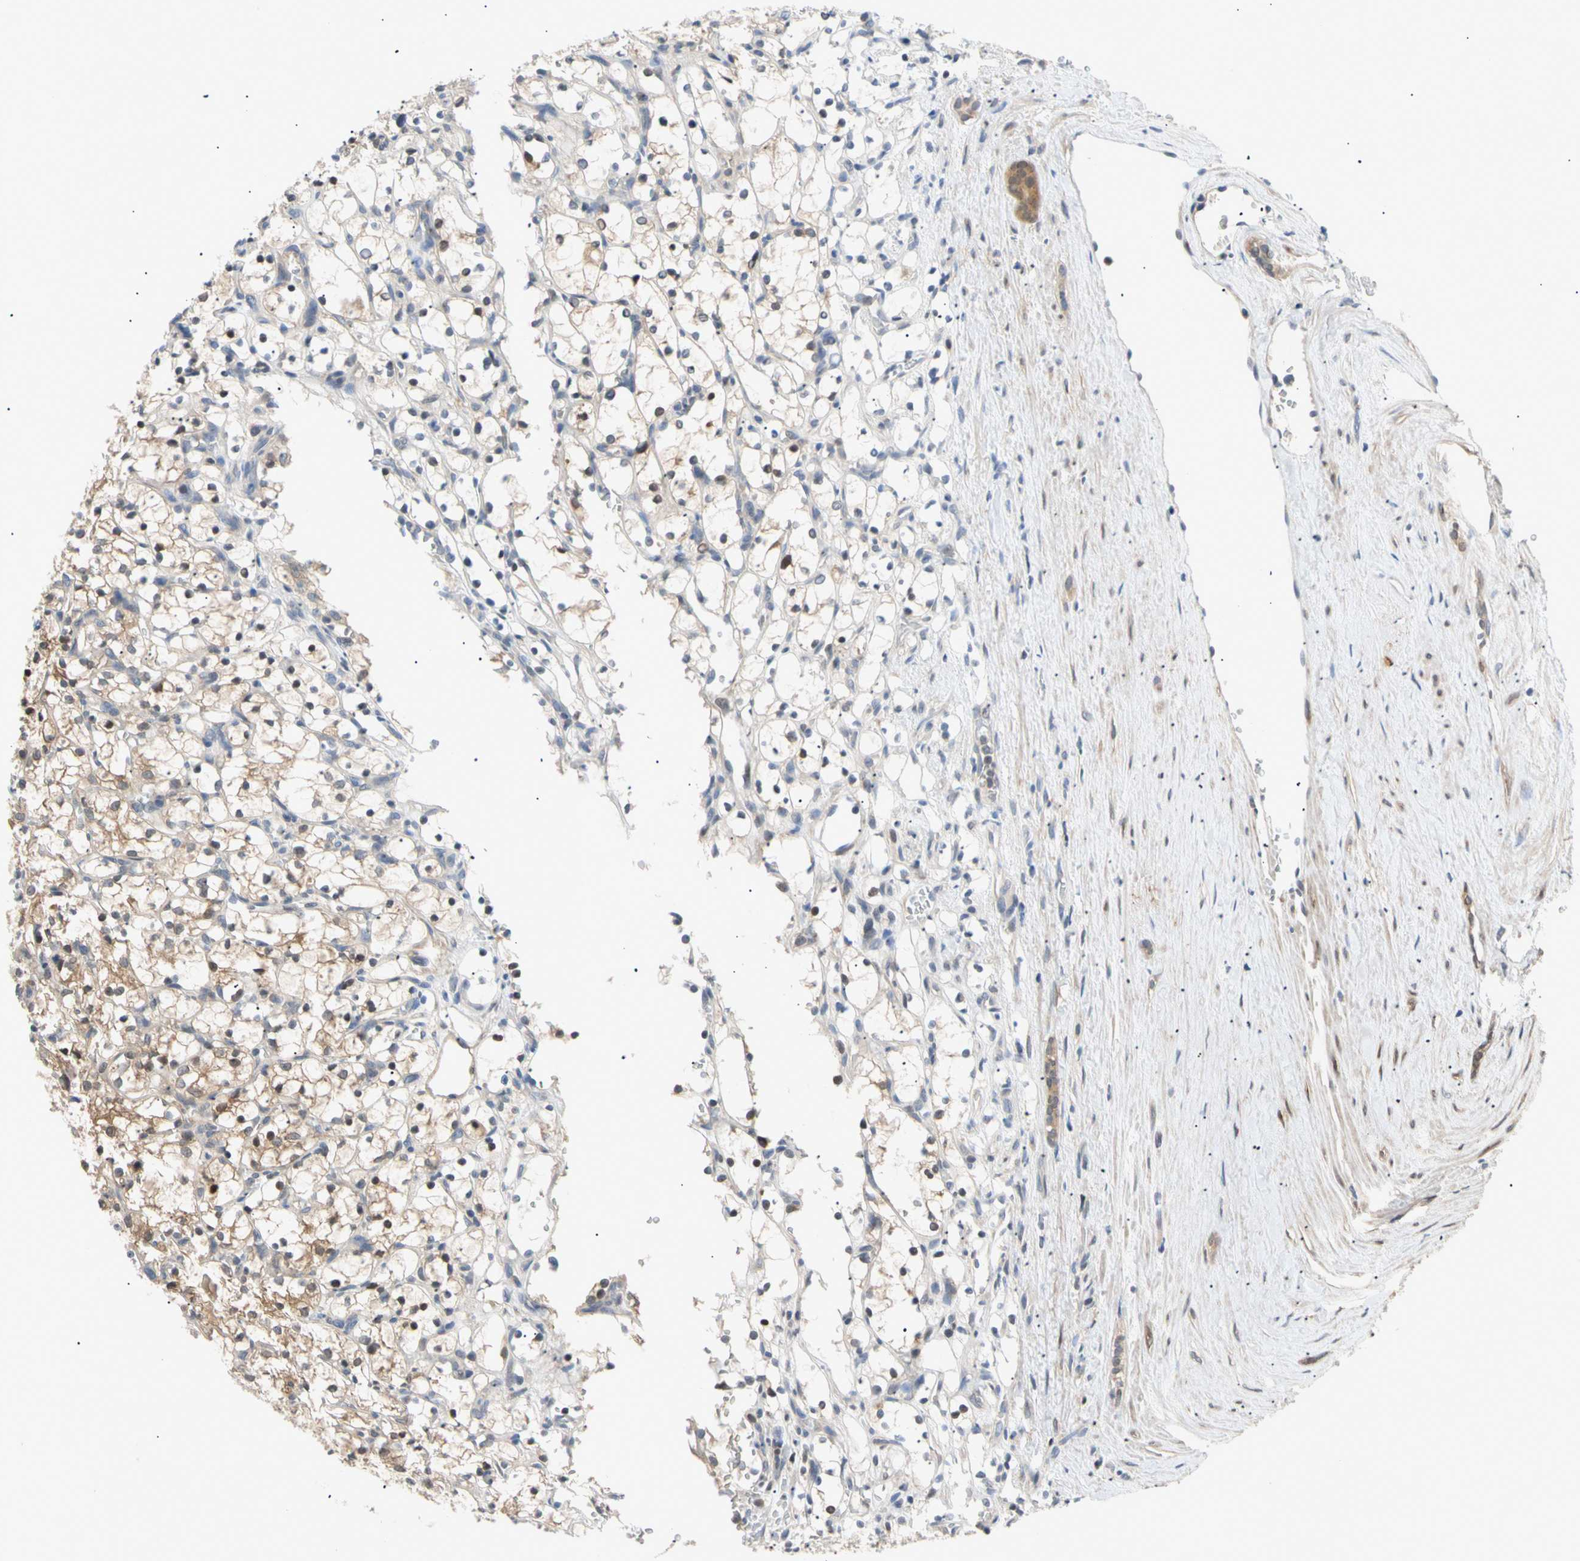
{"staining": {"intensity": "weak", "quantity": "25%-75%", "location": "cytoplasmic/membranous"}, "tissue": "renal cancer", "cell_type": "Tumor cells", "image_type": "cancer", "snomed": [{"axis": "morphology", "description": "Adenocarcinoma, NOS"}, {"axis": "topography", "description": "Kidney"}], "caption": "This is an image of IHC staining of renal cancer (adenocarcinoma), which shows weak staining in the cytoplasmic/membranous of tumor cells.", "gene": "SEC23B", "patient": {"sex": "female", "age": 69}}